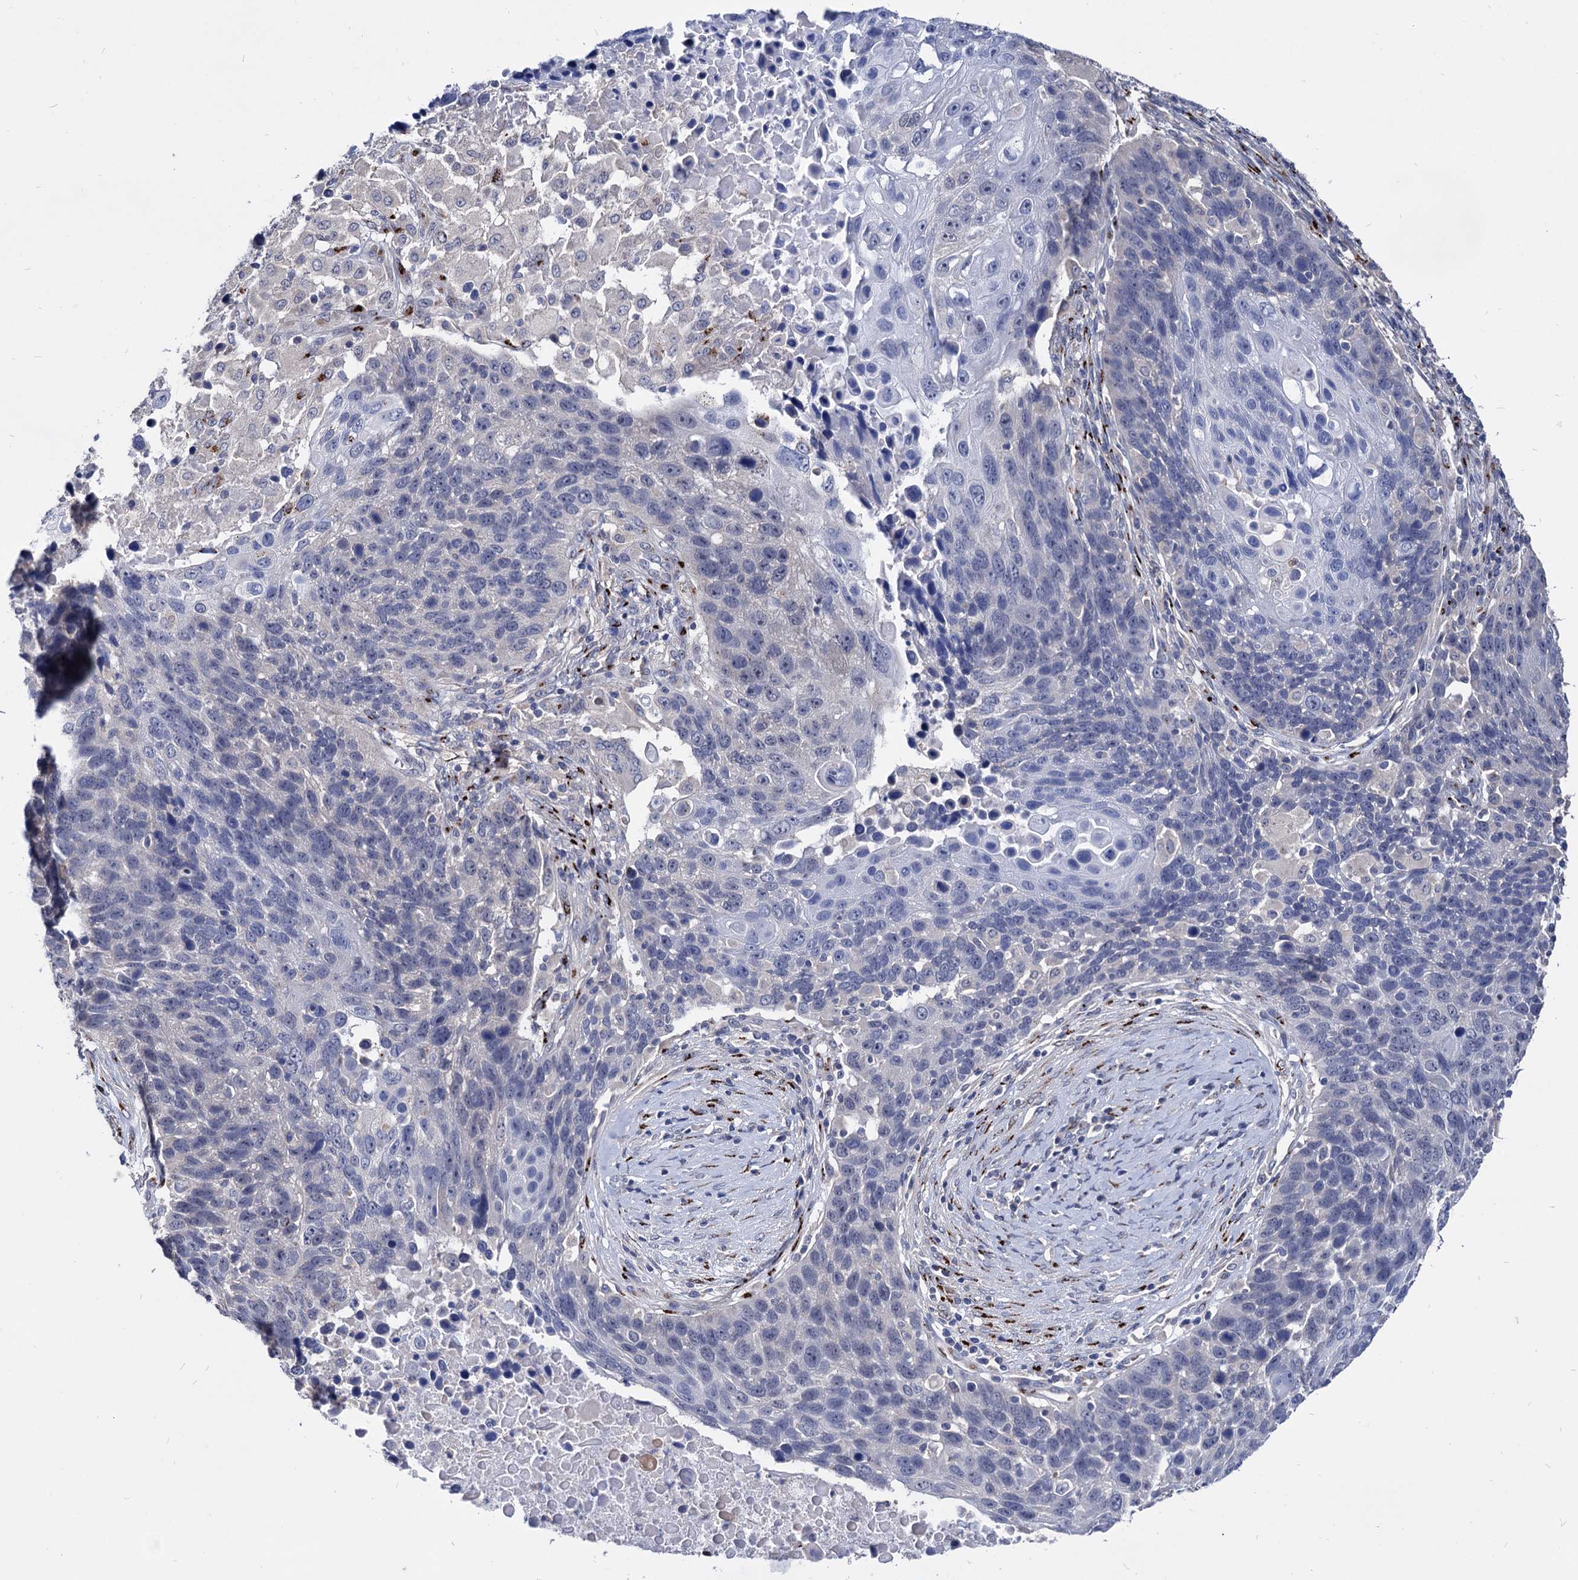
{"staining": {"intensity": "negative", "quantity": "none", "location": "none"}, "tissue": "lung cancer", "cell_type": "Tumor cells", "image_type": "cancer", "snomed": [{"axis": "morphology", "description": "Normal tissue, NOS"}, {"axis": "morphology", "description": "Squamous cell carcinoma, NOS"}, {"axis": "topography", "description": "Lymph node"}, {"axis": "topography", "description": "Lung"}], "caption": "This is an immunohistochemistry micrograph of human squamous cell carcinoma (lung). There is no positivity in tumor cells.", "gene": "ESD", "patient": {"sex": "male", "age": 66}}